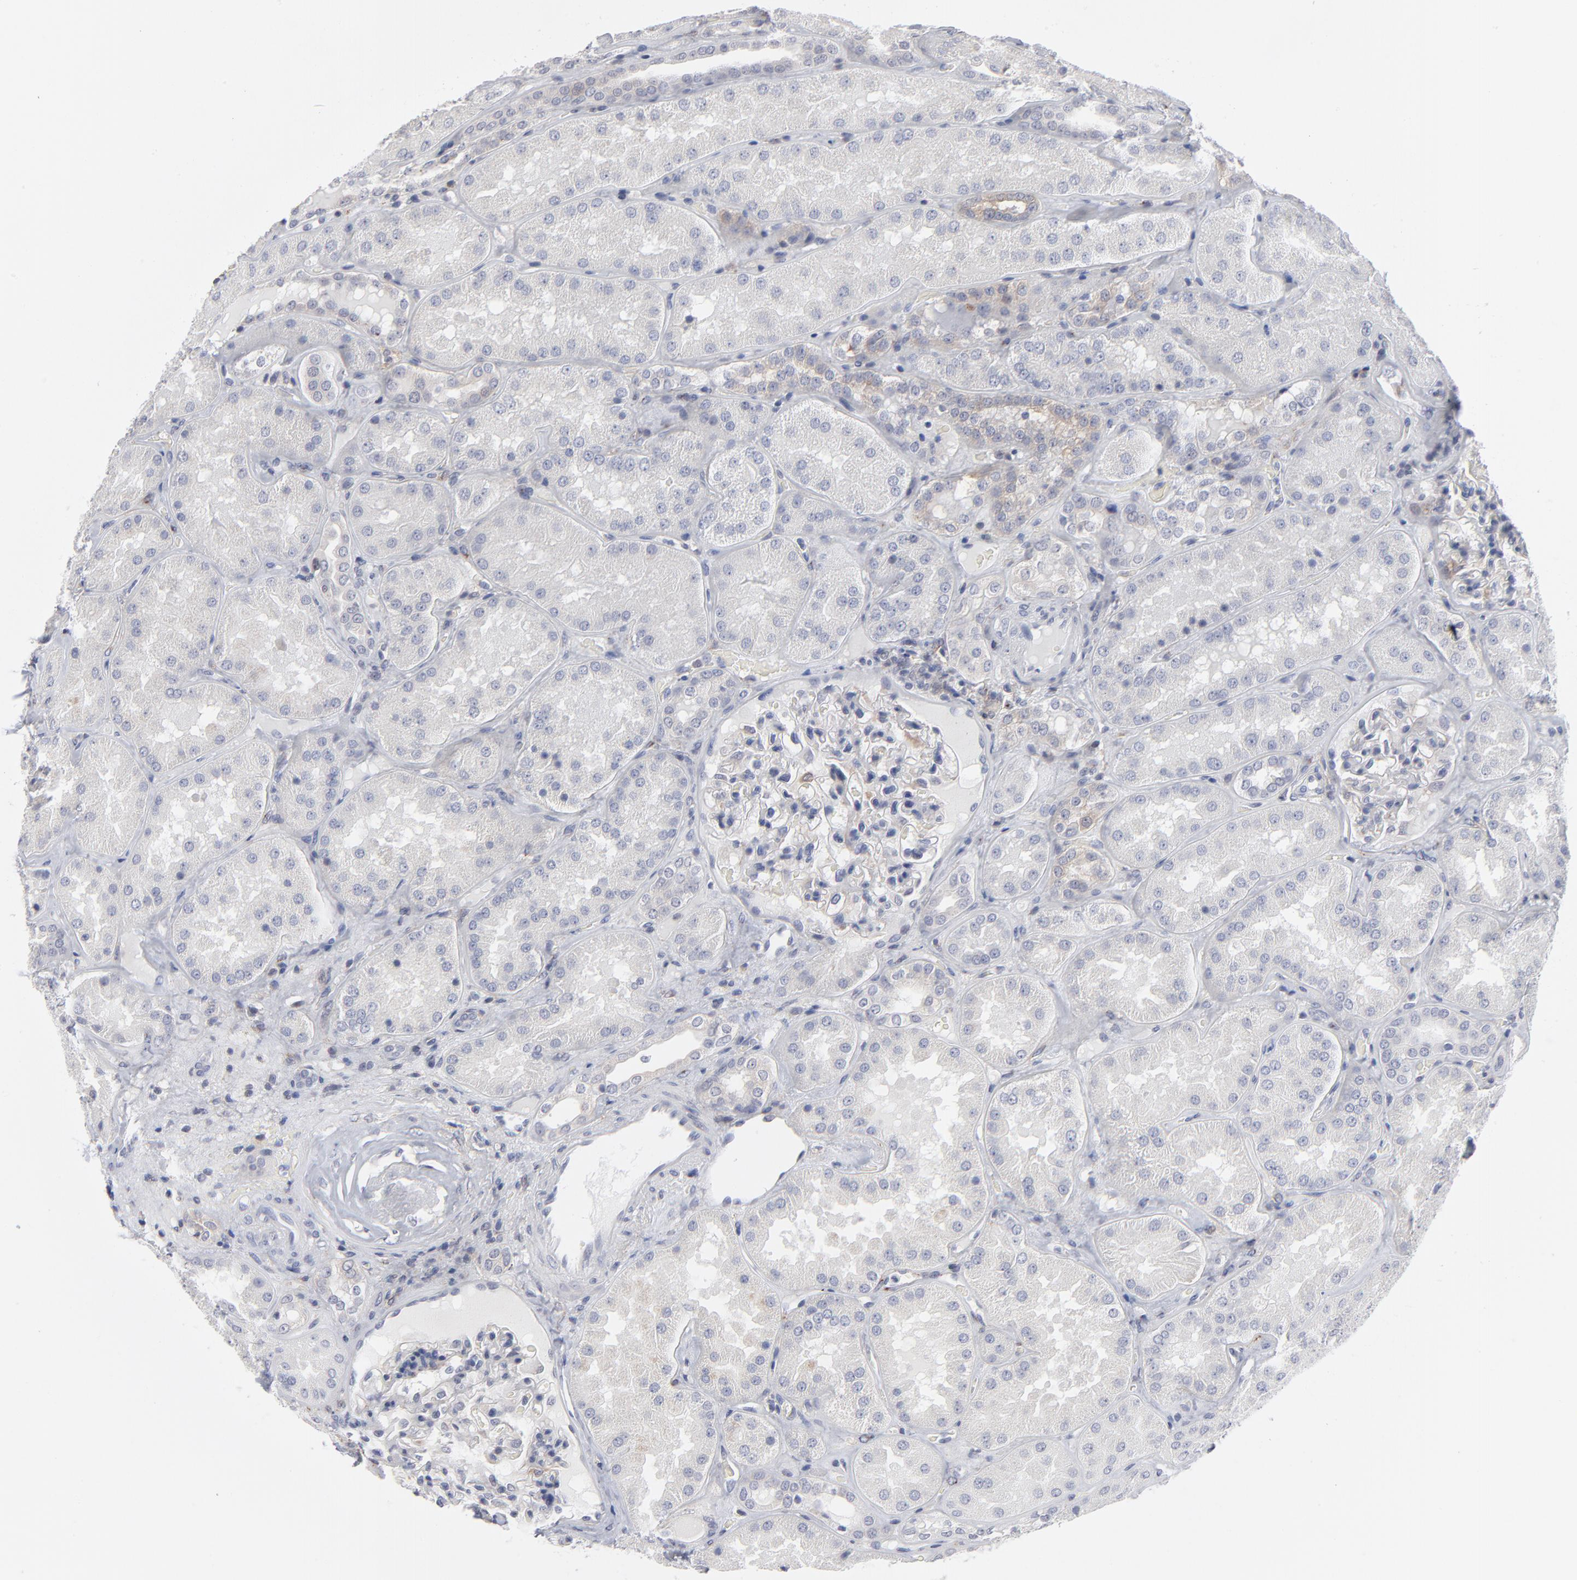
{"staining": {"intensity": "negative", "quantity": "none", "location": "none"}, "tissue": "kidney", "cell_type": "Cells in glomeruli", "image_type": "normal", "snomed": [{"axis": "morphology", "description": "Normal tissue, NOS"}, {"axis": "topography", "description": "Kidney"}], "caption": "An immunohistochemistry (IHC) micrograph of unremarkable kidney is shown. There is no staining in cells in glomeruli of kidney. Brightfield microscopy of immunohistochemistry (IHC) stained with DAB (brown) and hematoxylin (blue), captured at high magnification.", "gene": "AURKA", "patient": {"sex": "female", "age": 56}}